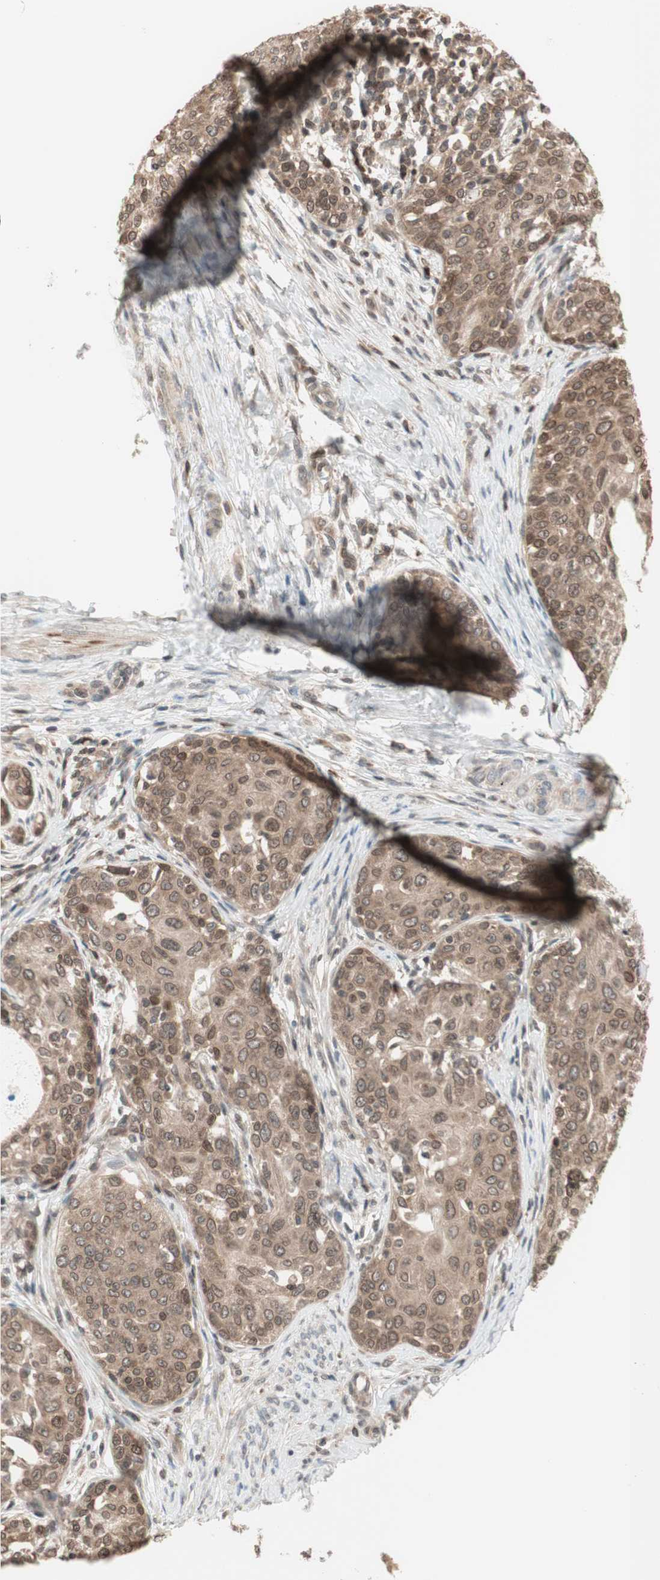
{"staining": {"intensity": "moderate", "quantity": ">75%", "location": "cytoplasmic/membranous"}, "tissue": "cervical cancer", "cell_type": "Tumor cells", "image_type": "cancer", "snomed": [{"axis": "morphology", "description": "Squamous cell carcinoma, NOS"}, {"axis": "morphology", "description": "Adenocarcinoma, NOS"}, {"axis": "topography", "description": "Cervix"}], "caption": "DAB immunohistochemical staining of adenocarcinoma (cervical) displays moderate cytoplasmic/membranous protein staining in about >75% of tumor cells.", "gene": "UBE2I", "patient": {"sex": "female", "age": 52}}